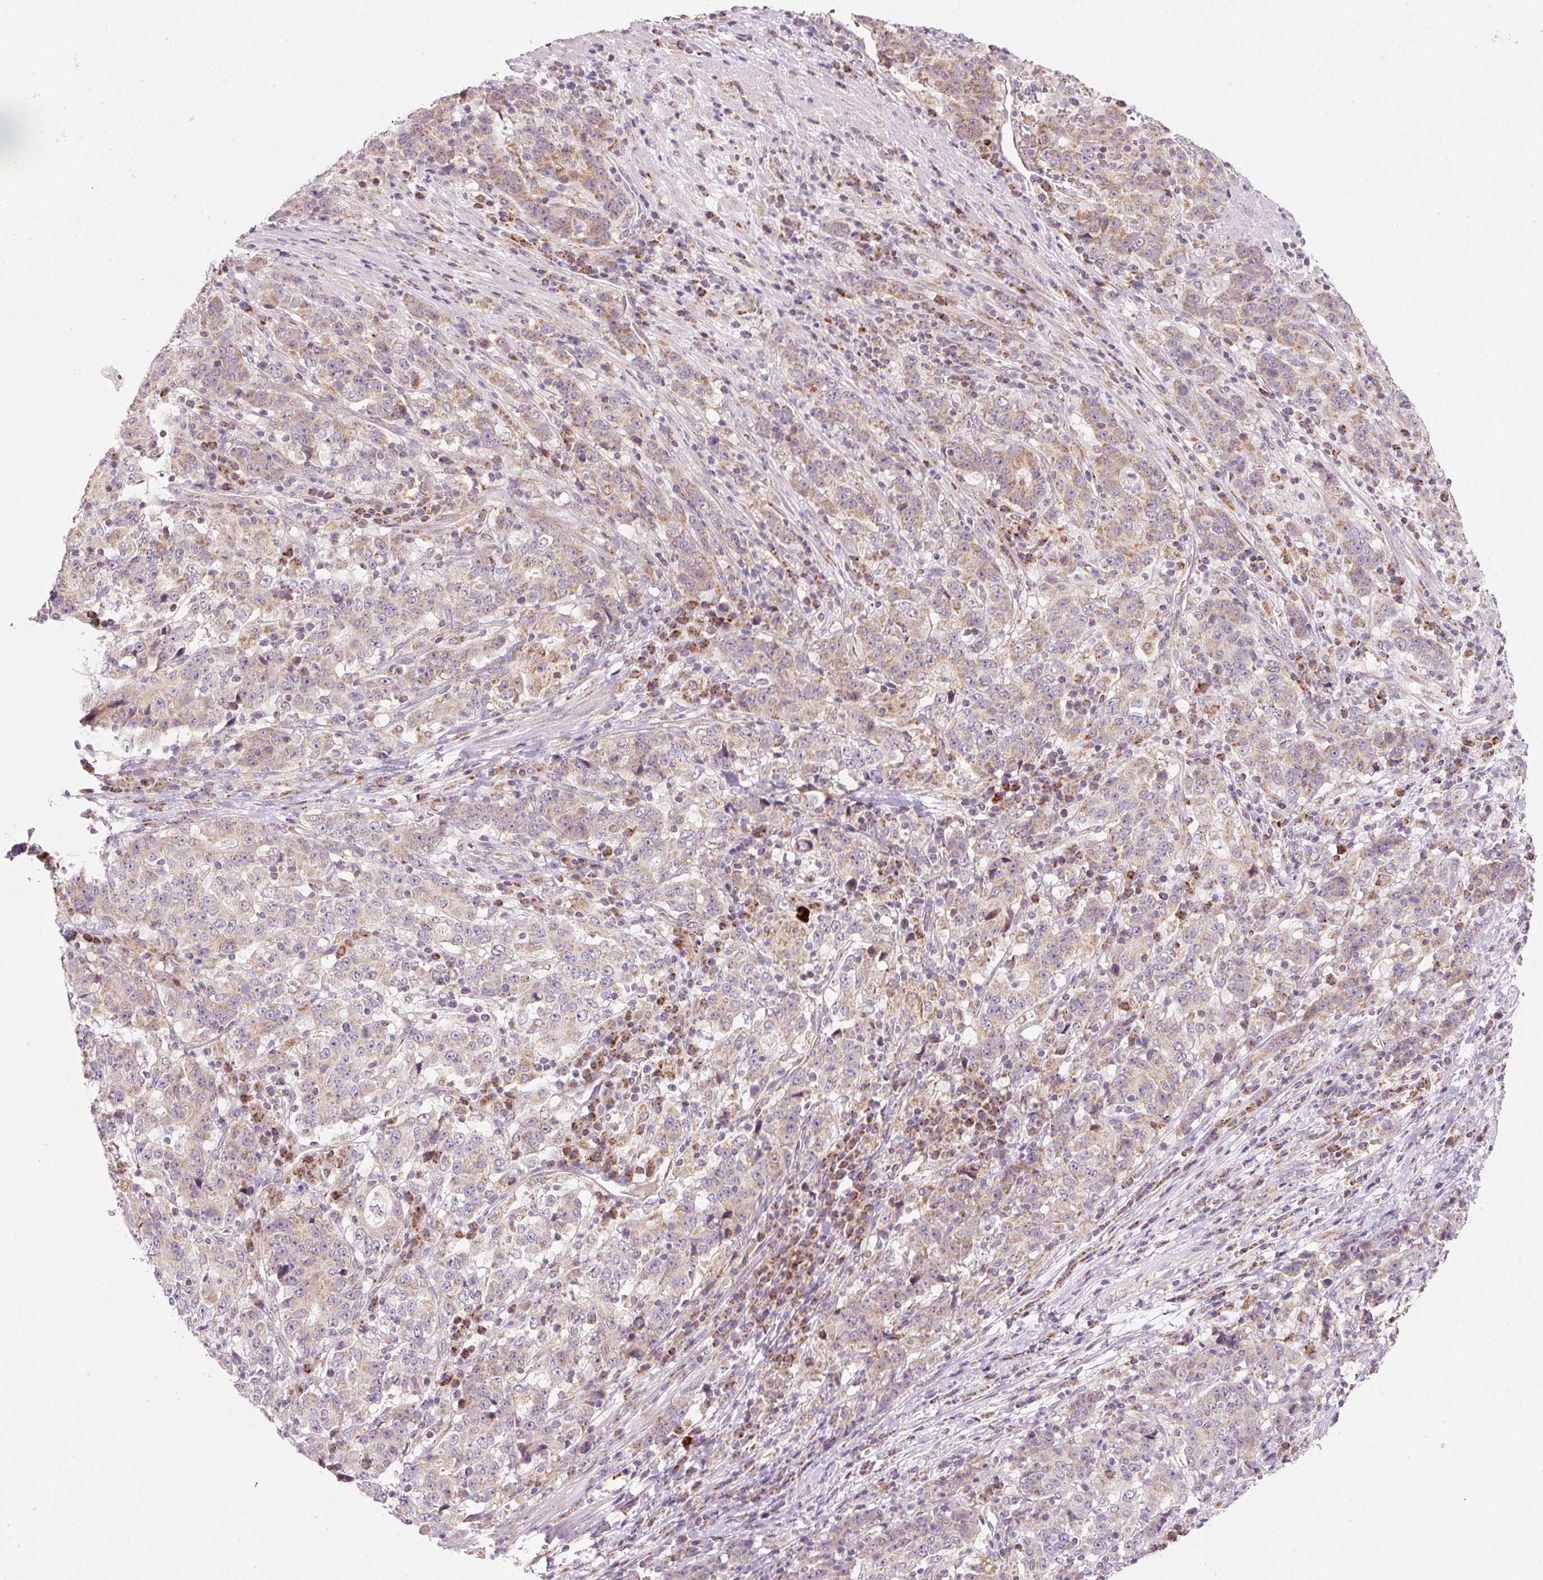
{"staining": {"intensity": "weak", "quantity": "25%-75%", "location": "cytoplasmic/membranous"}, "tissue": "stomach cancer", "cell_type": "Tumor cells", "image_type": "cancer", "snomed": [{"axis": "morphology", "description": "Adenocarcinoma, NOS"}, {"axis": "topography", "description": "Stomach"}], "caption": "The histopathology image shows immunohistochemical staining of adenocarcinoma (stomach). There is weak cytoplasmic/membranous expression is present in about 25%-75% of tumor cells.", "gene": "FAM78B", "patient": {"sex": "male", "age": 59}}